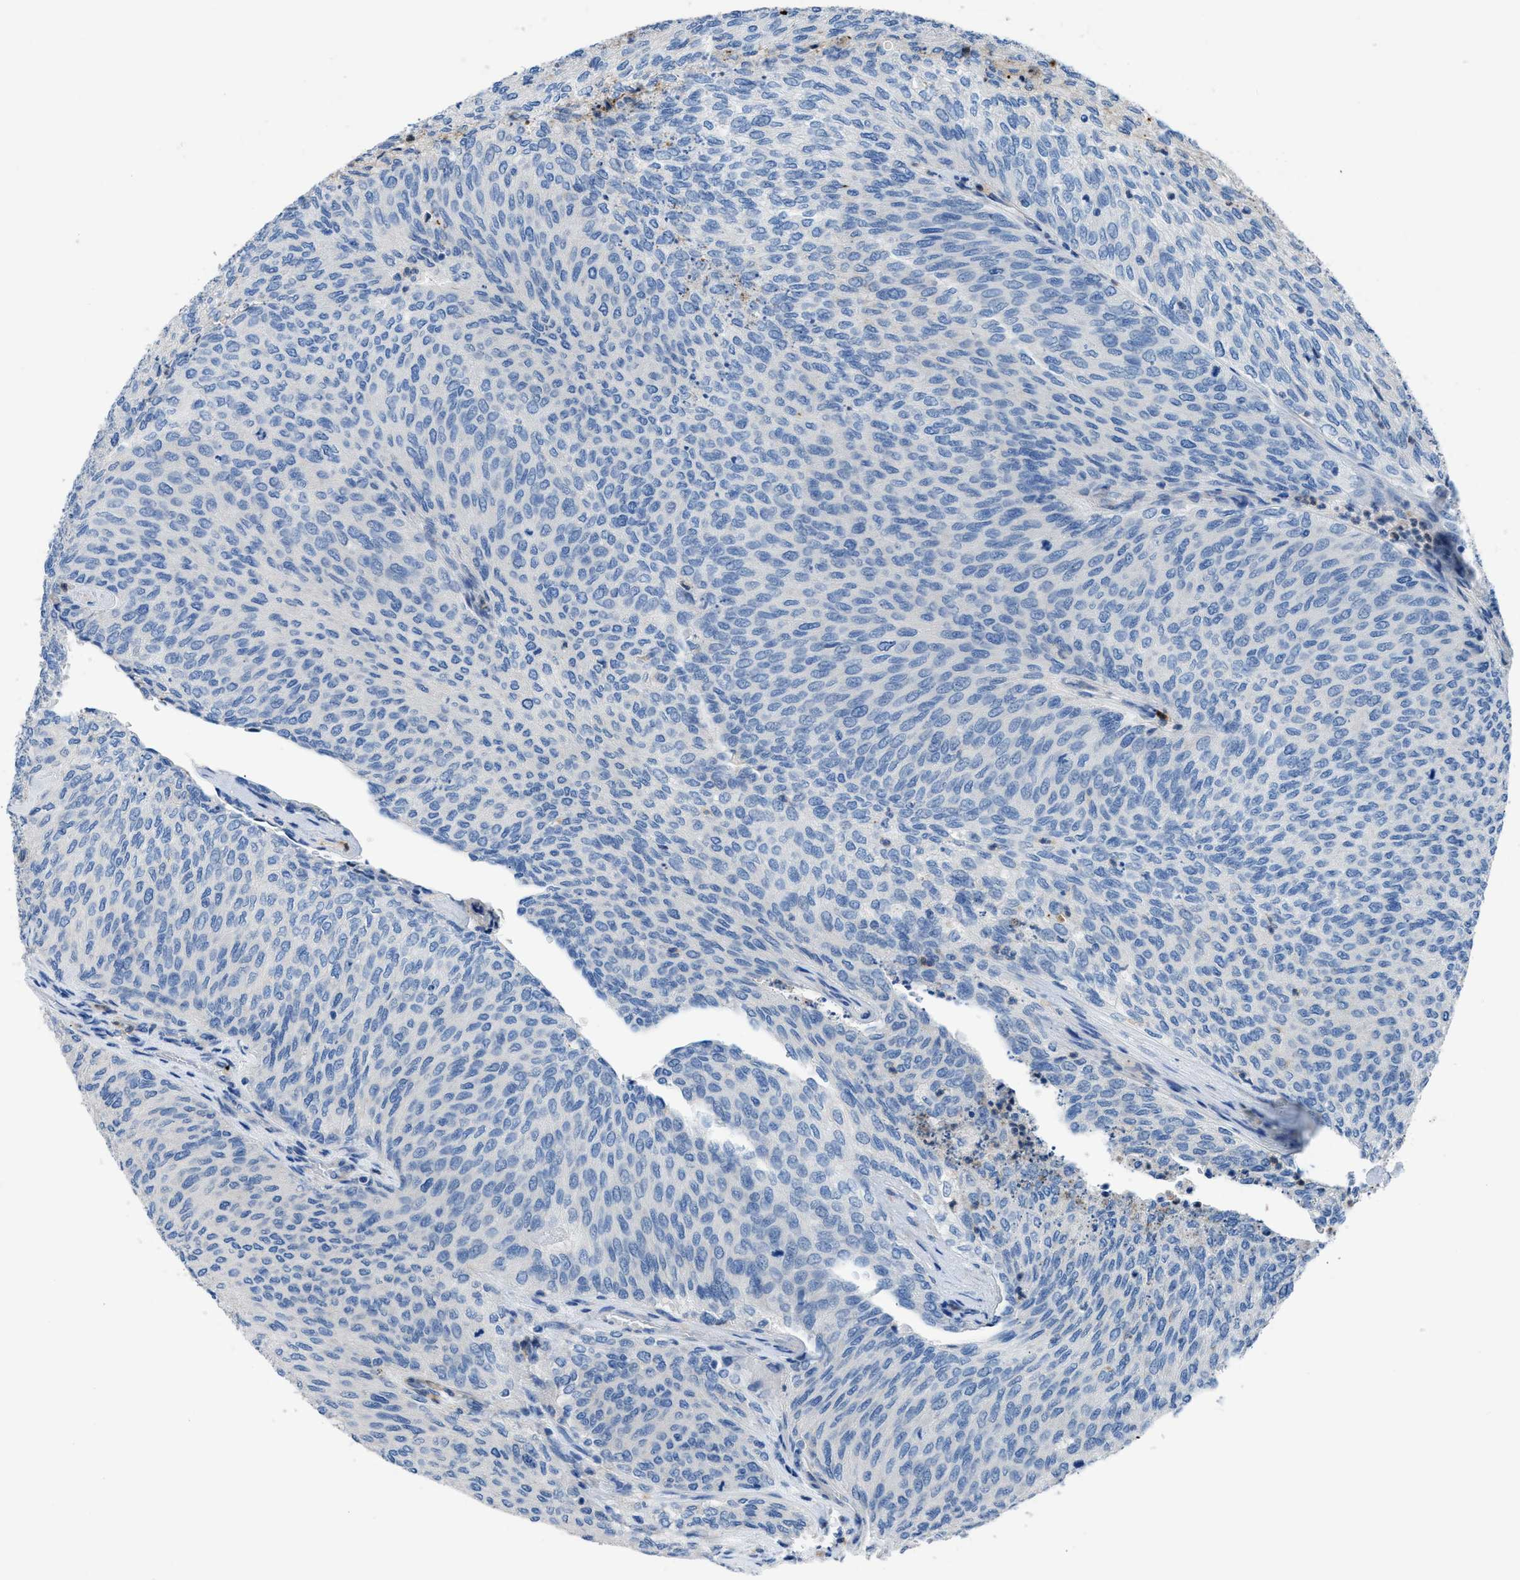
{"staining": {"intensity": "negative", "quantity": "none", "location": "none"}, "tissue": "urothelial cancer", "cell_type": "Tumor cells", "image_type": "cancer", "snomed": [{"axis": "morphology", "description": "Urothelial carcinoma, Low grade"}, {"axis": "topography", "description": "Urinary bladder"}], "caption": "Protein analysis of urothelial carcinoma (low-grade) exhibits no significant staining in tumor cells.", "gene": "ITPR1", "patient": {"sex": "female", "age": 79}}